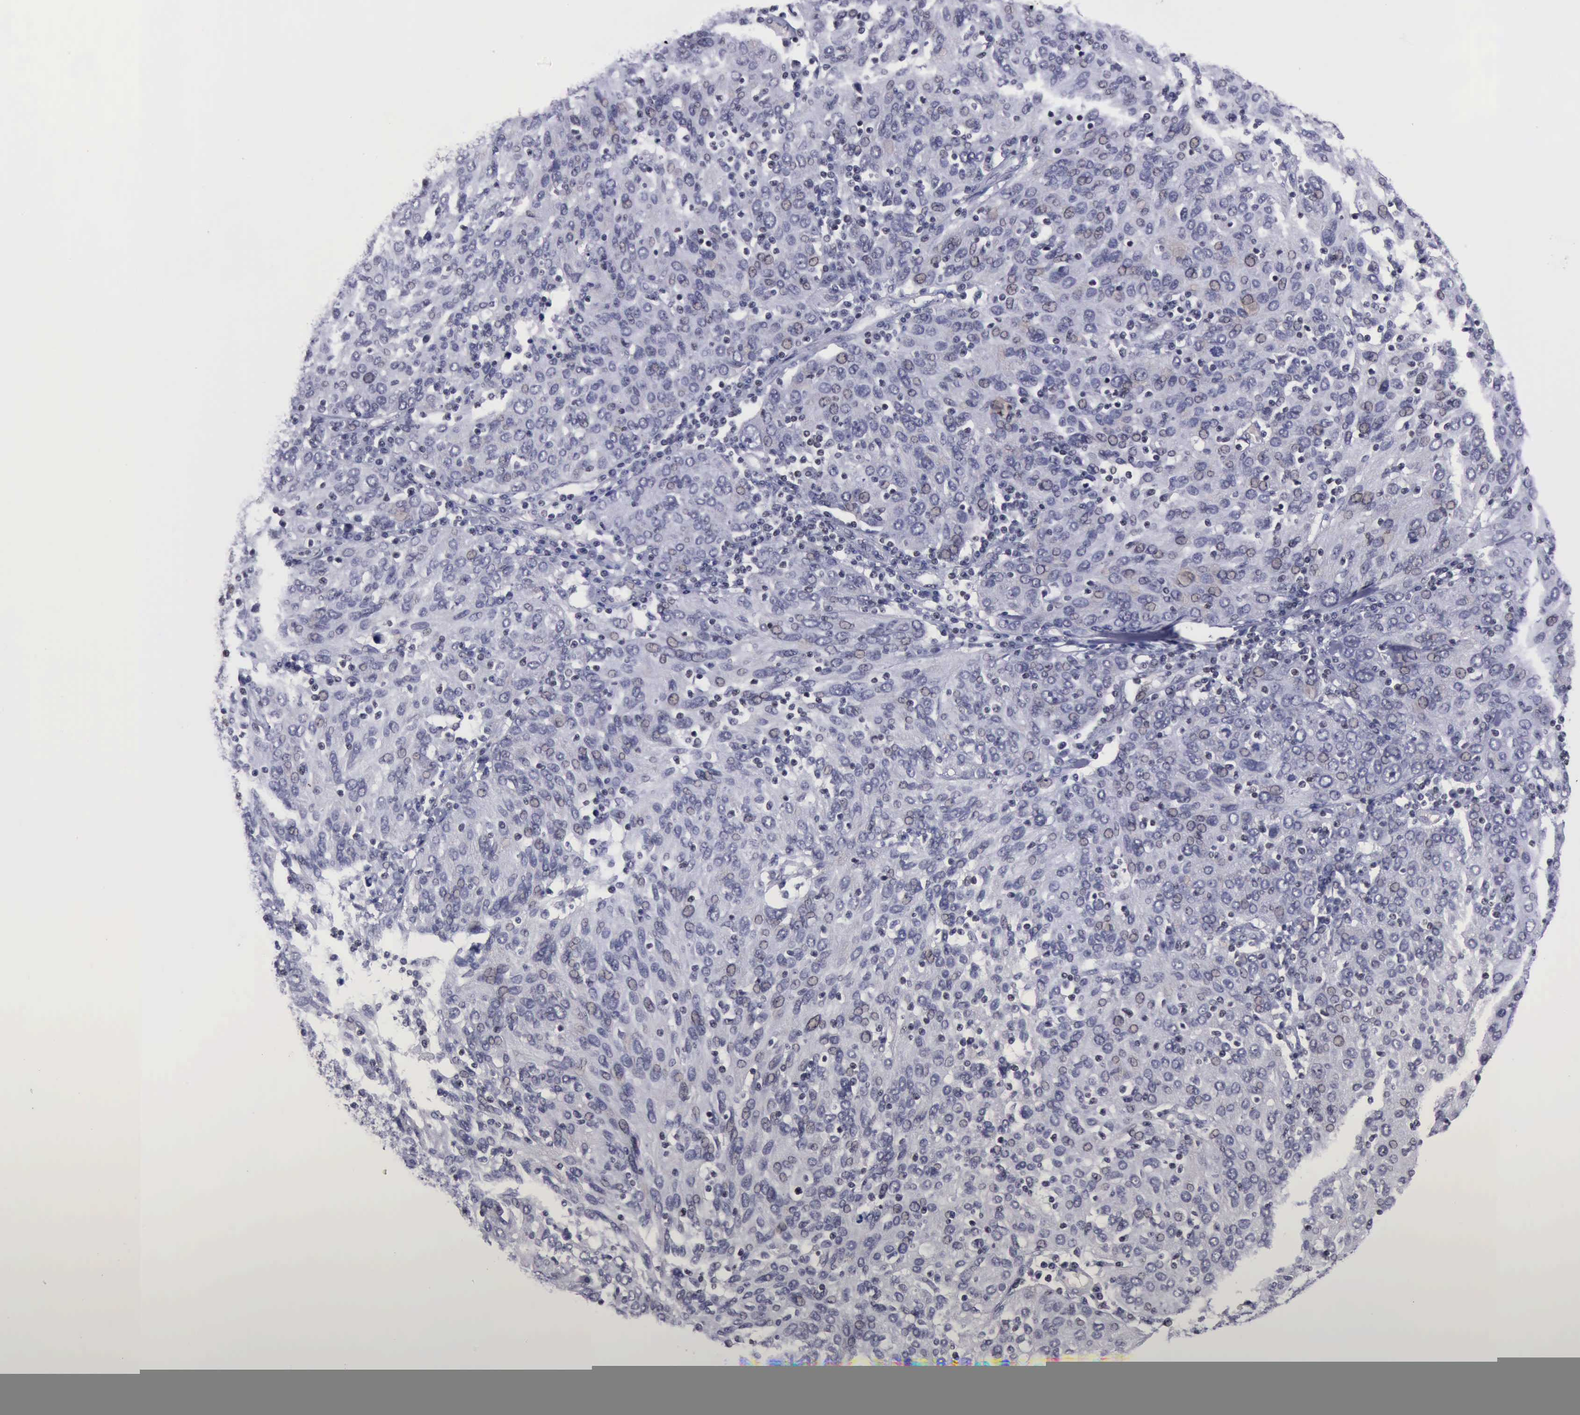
{"staining": {"intensity": "weak", "quantity": "<25%", "location": "nuclear"}, "tissue": "ovarian cancer", "cell_type": "Tumor cells", "image_type": "cancer", "snomed": [{"axis": "morphology", "description": "Carcinoma, endometroid"}, {"axis": "topography", "description": "Ovary"}], "caption": "DAB immunohistochemical staining of ovarian cancer reveals no significant positivity in tumor cells.", "gene": "YY1", "patient": {"sex": "female", "age": 50}}